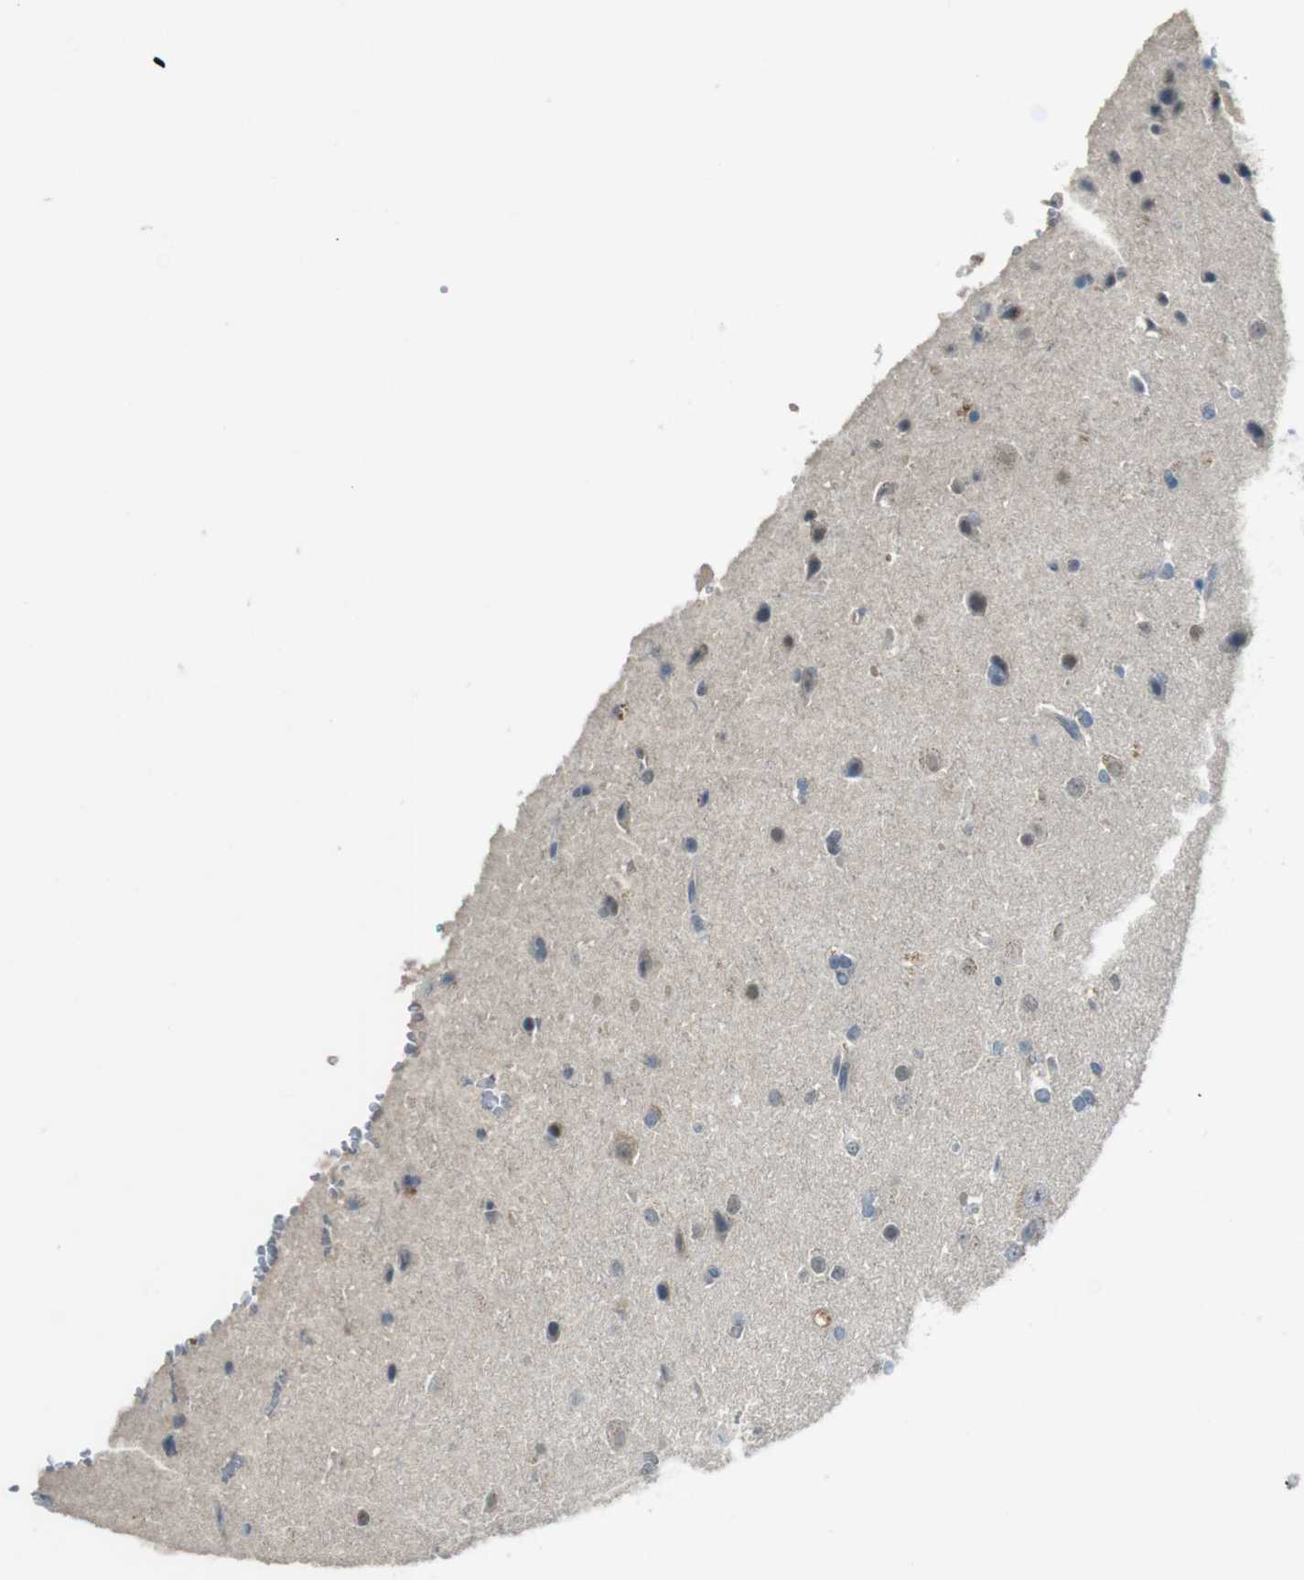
{"staining": {"intensity": "weak", "quantity": "<25%", "location": "nuclear"}, "tissue": "glioma", "cell_type": "Tumor cells", "image_type": "cancer", "snomed": [{"axis": "morphology", "description": "Glioma, malignant, High grade"}, {"axis": "topography", "description": "Brain"}], "caption": "Immunohistochemistry (IHC) histopathology image of human malignant glioma (high-grade) stained for a protein (brown), which reveals no positivity in tumor cells.", "gene": "ENTPD7", "patient": {"sex": "male", "age": 71}}